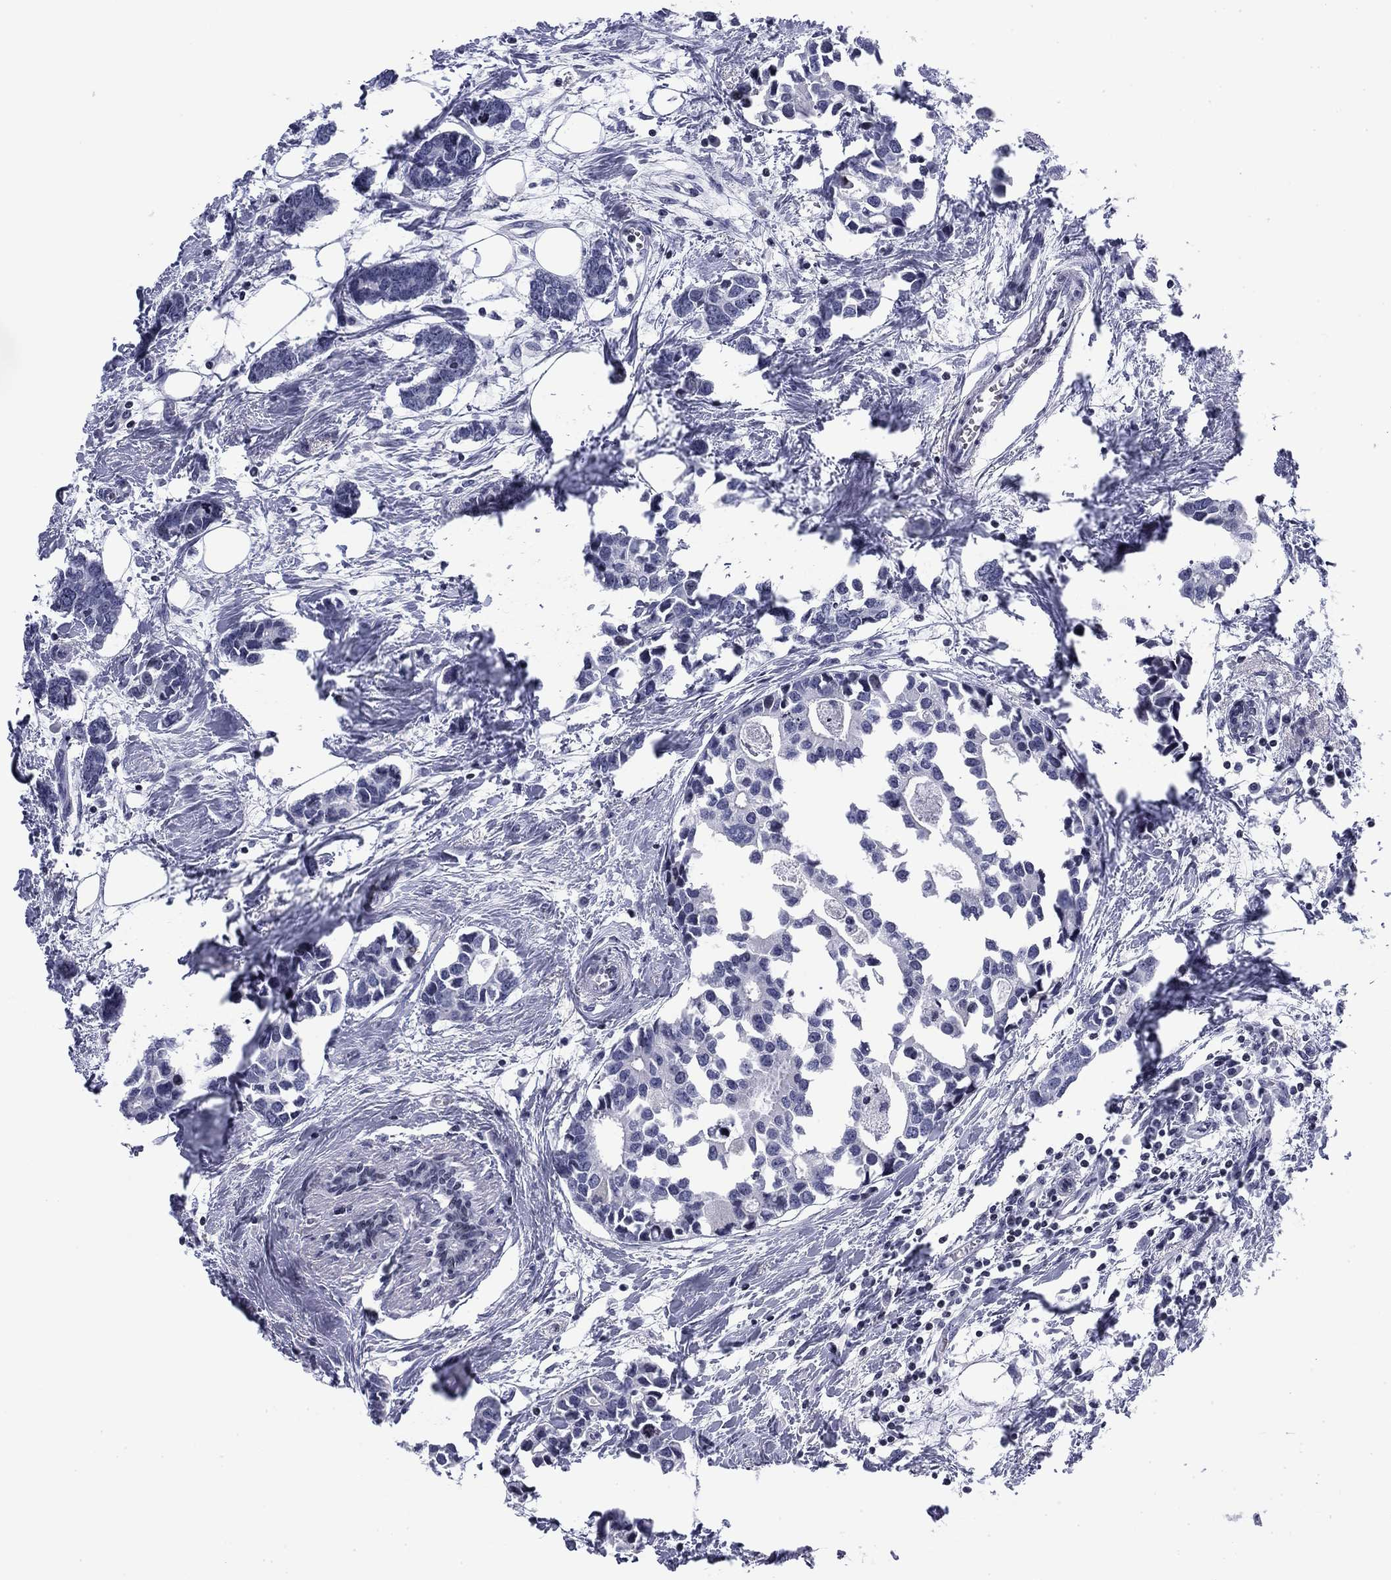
{"staining": {"intensity": "negative", "quantity": "none", "location": "none"}, "tissue": "breast cancer", "cell_type": "Tumor cells", "image_type": "cancer", "snomed": [{"axis": "morphology", "description": "Duct carcinoma"}, {"axis": "topography", "description": "Breast"}], "caption": "This is an IHC photomicrograph of breast cancer. There is no staining in tumor cells.", "gene": "CCDC144A", "patient": {"sex": "female", "age": 83}}